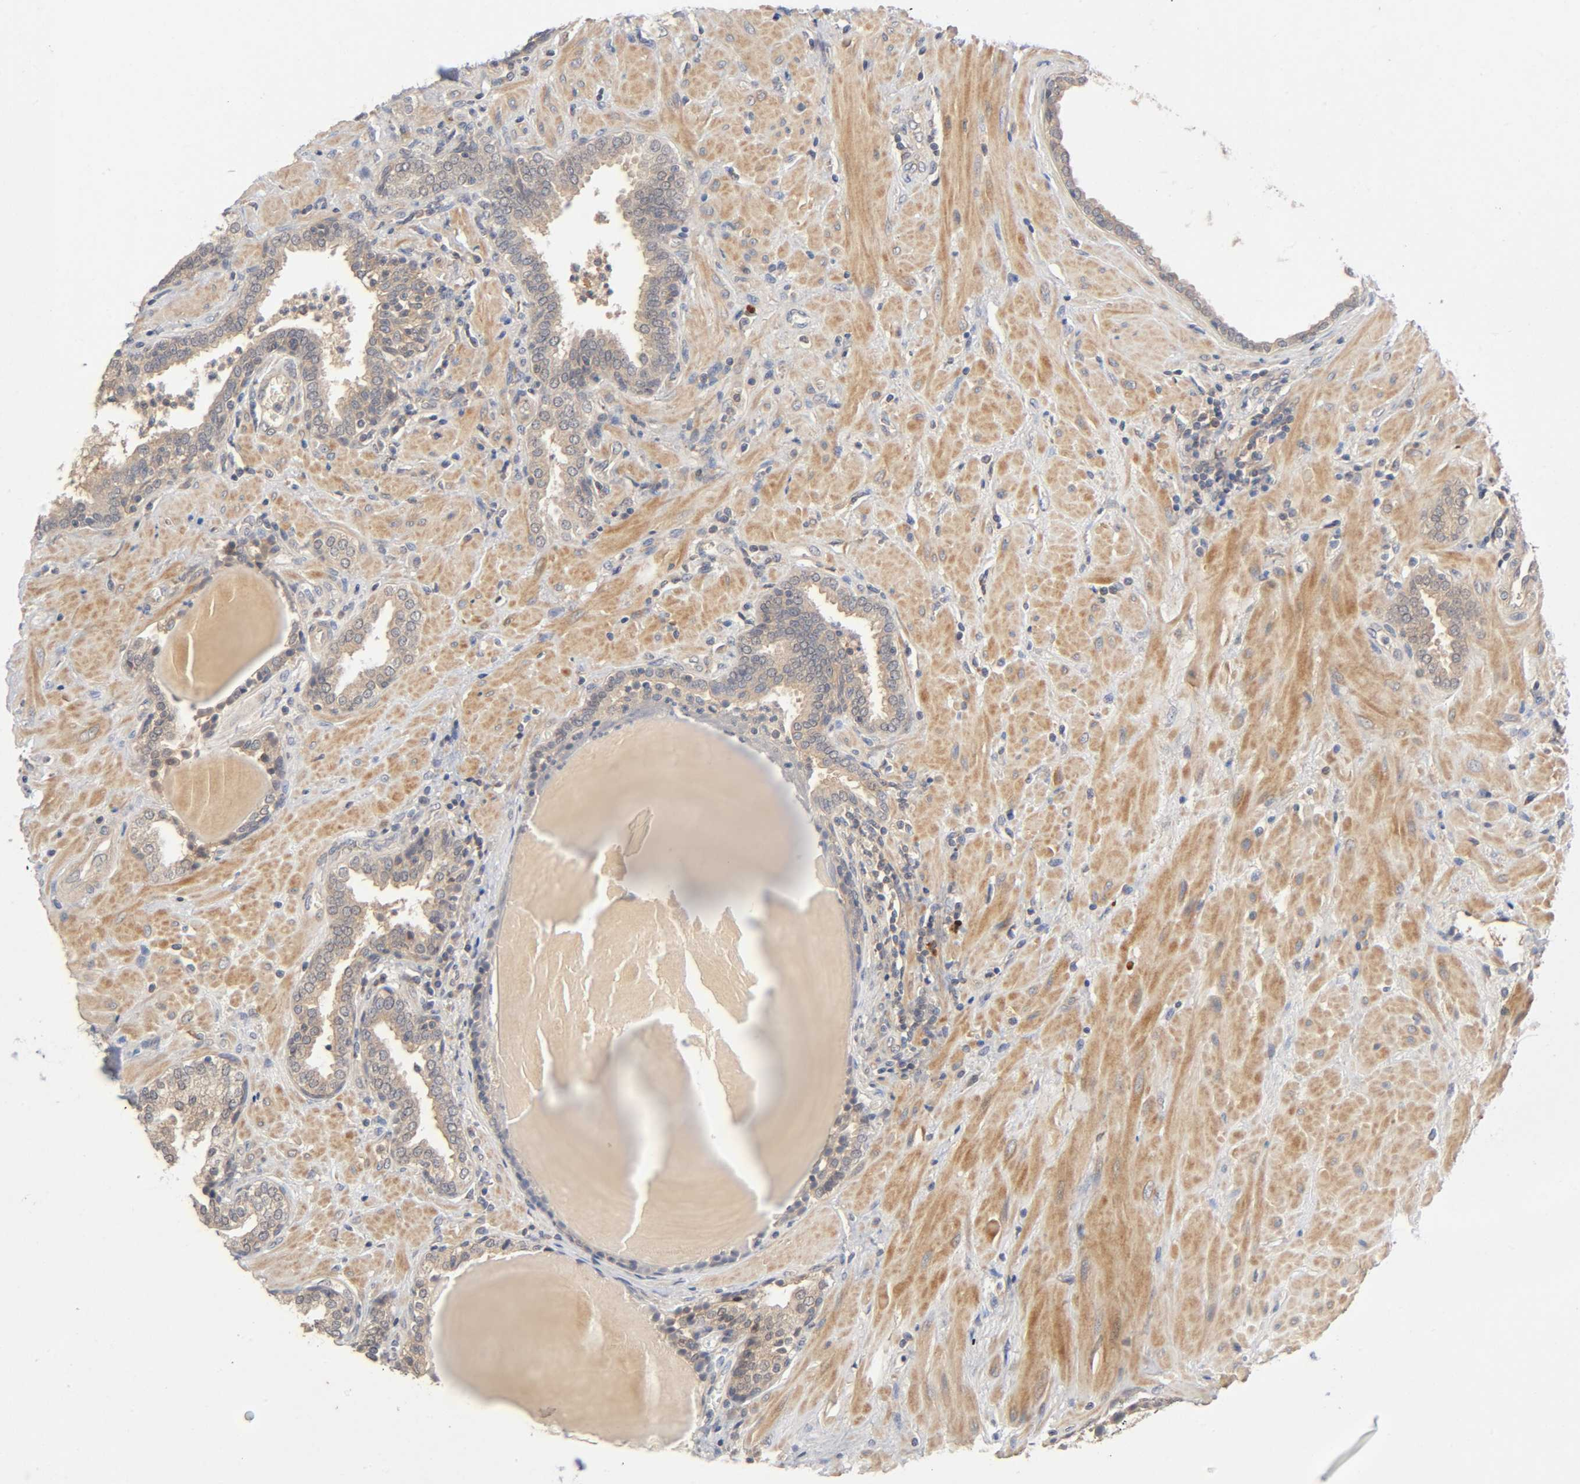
{"staining": {"intensity": "moderate", "quantity": ">75%", "location": "cytoplasmic/membranous"}, "tissue": "prostate", "cell_type": "Glandular cells", "image_type": "normal", "snomed": [{"axis": "morphology", "description": "Normal tissue, NOS"}, {"axis": "topography", "description": "Prostate"}], "caption": "Moderate cytoplasmic/membranous positivity for a protein is appreciated in about >75% of glandular cells of benign prostate using immunohistochemistry.", "gene": "CPB2", "patient": {"sex": "male", "age": 51}}